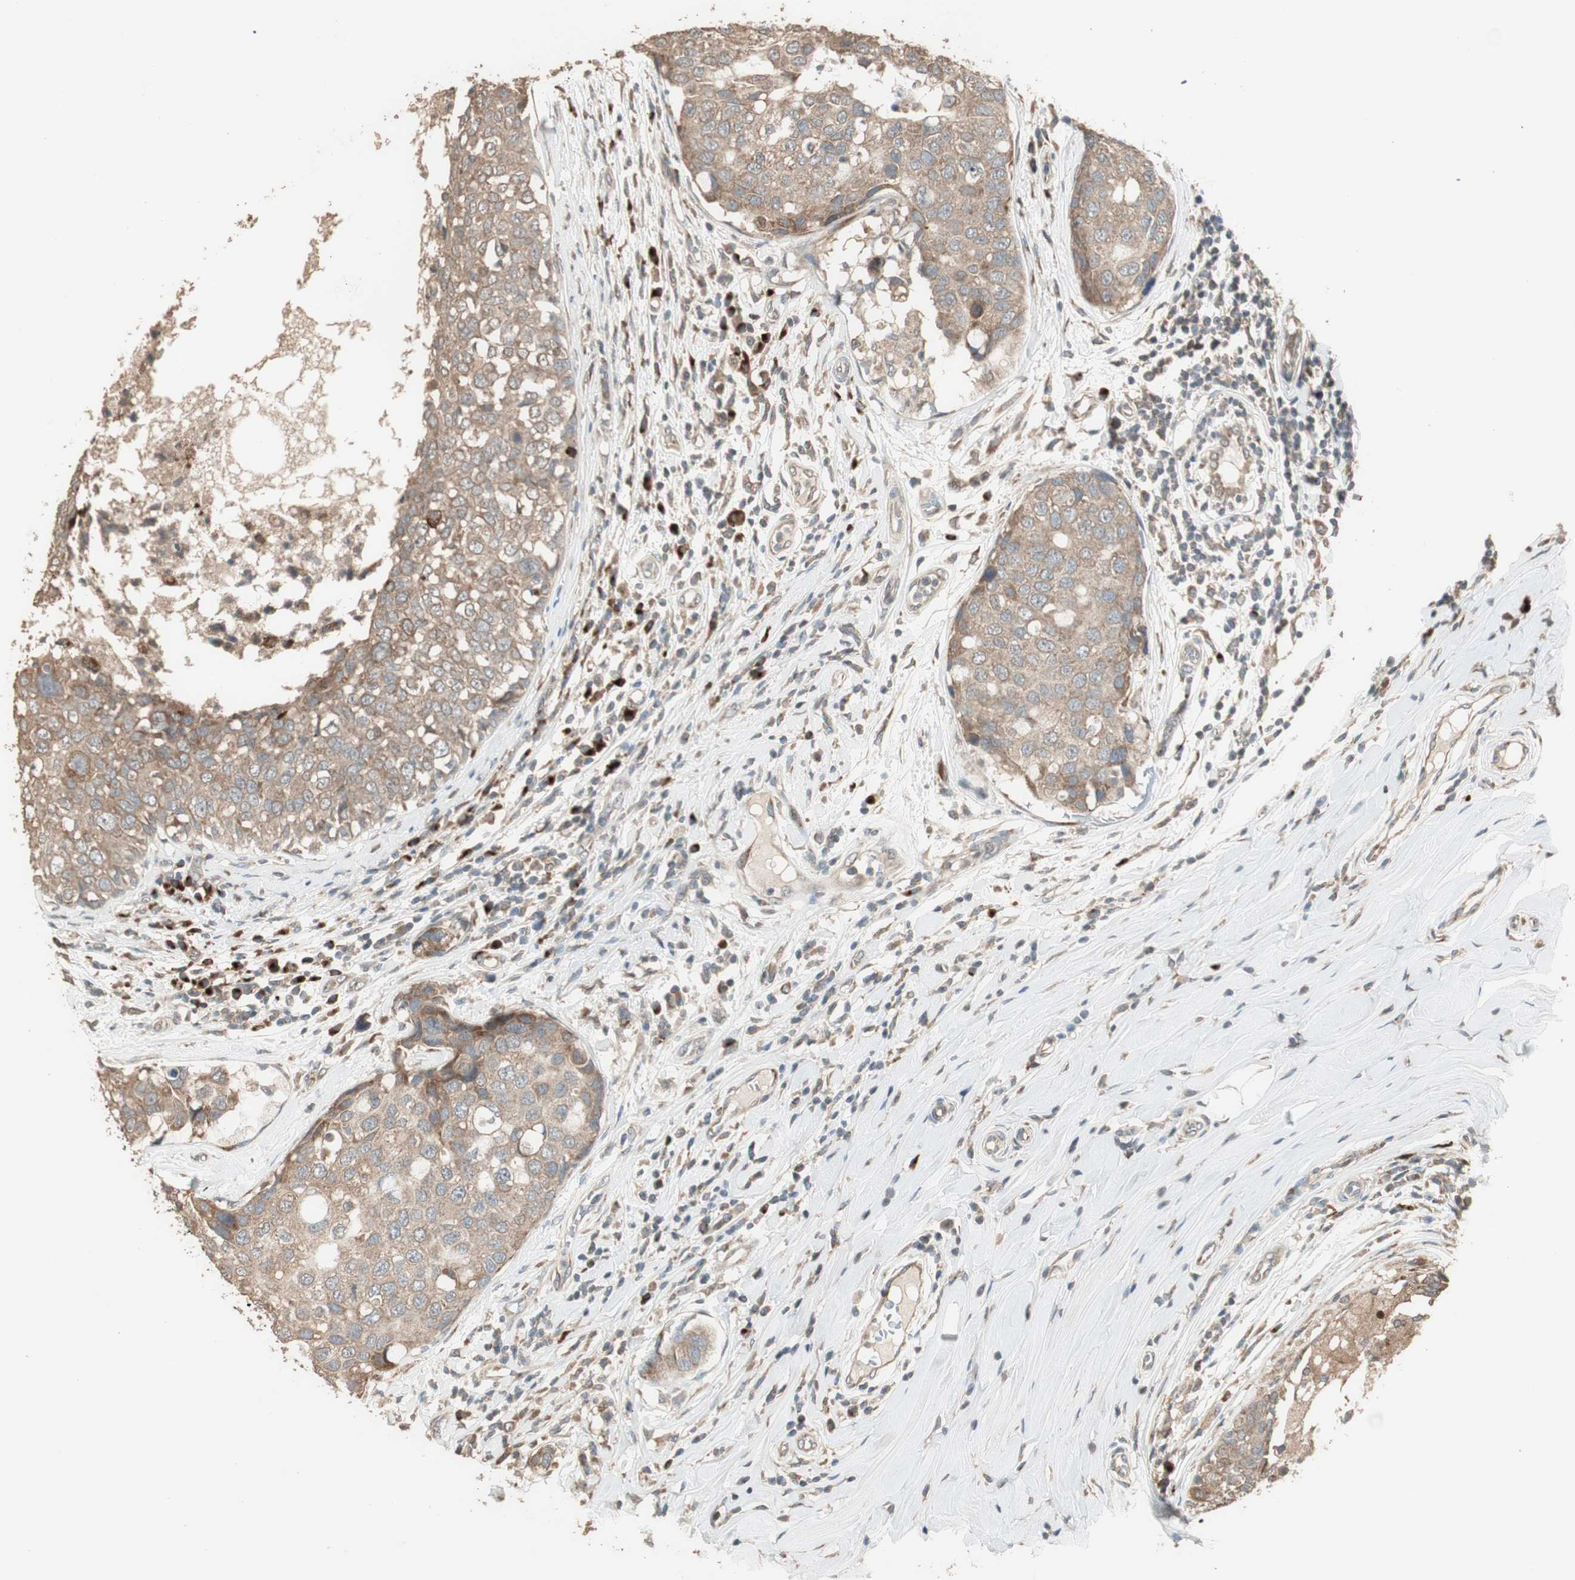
{"staining": {"intensity": "moderate", "quantity": ">75%", "location": "cytoplasmic/membranous"}, "tissue": "breast cancer", "cell_type": "Tumor cells", "image_type": "cancer", "snomed": [{"axis": "morphology", "description": "Duct carcinoma"}, {"axis": "topography", "description": "Breast"}], "caption": "There is medium levels of moderate cytoplasmic/membranous expression in tumor cells of breast cancer (infiltrating ductal carcinoma), as demonstrated by immunohistochemical staining (brown color).", "gene": "RARRES1", "patient": {"sex": "female", "age": 27}}